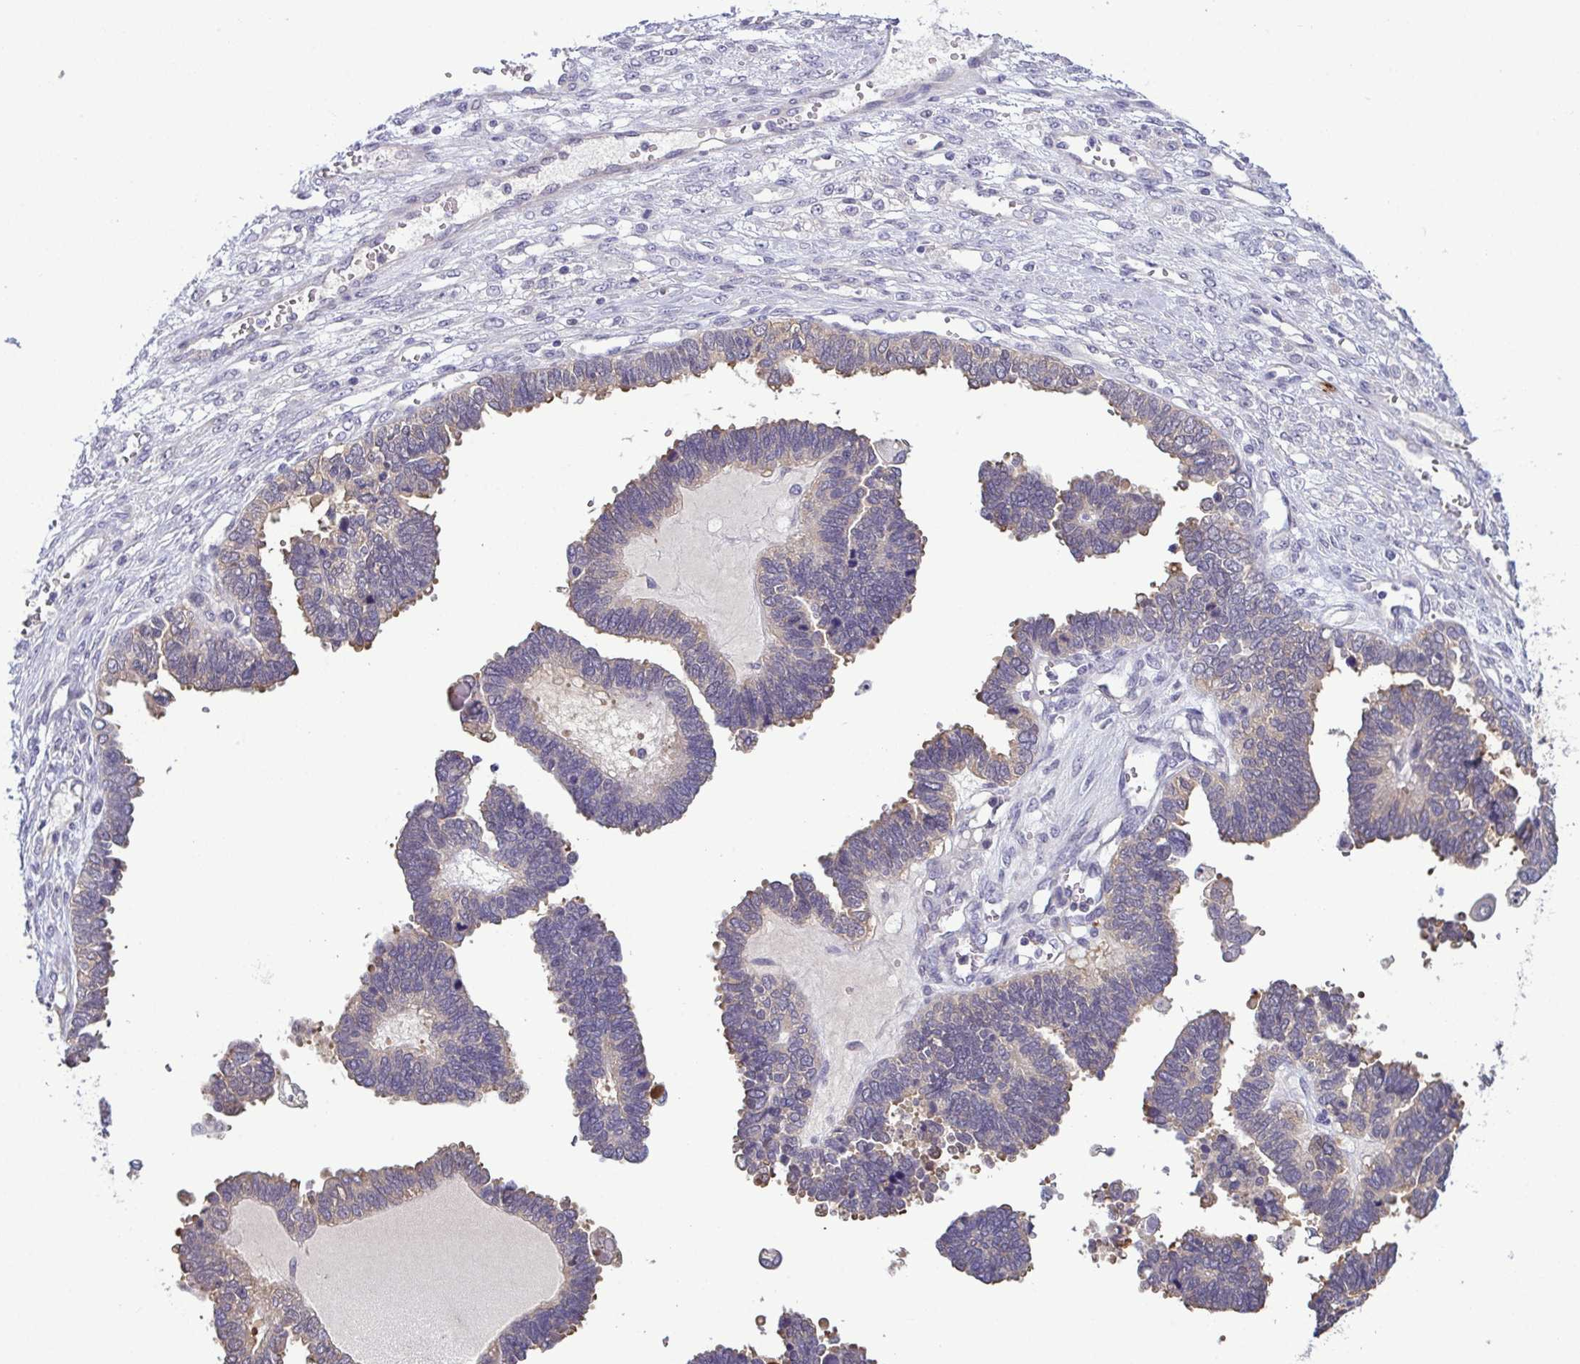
{"staining": {"intensity": "moderate", "quantity": "25%-75%", "location": "cytoplasmic/membranous"}, "tissue": "ovarian cancer", "cell_type": "Tumor cells", "image_type": "cancer", "snomed": [{"axis": "morphology", "description": "Cystadenocarcinoma, serous, NOS"}, {"axis": "topography", "description": "Ovary"}], "caption": "Immunohistochemical staining of ovarian cancer demonstrates moderate cytoplasmic/membranous protein staining in approximately 25%-75% of tumor cells.", "gene": "SYNPO2L", "patient": {"sex": "female", "age": 51}}